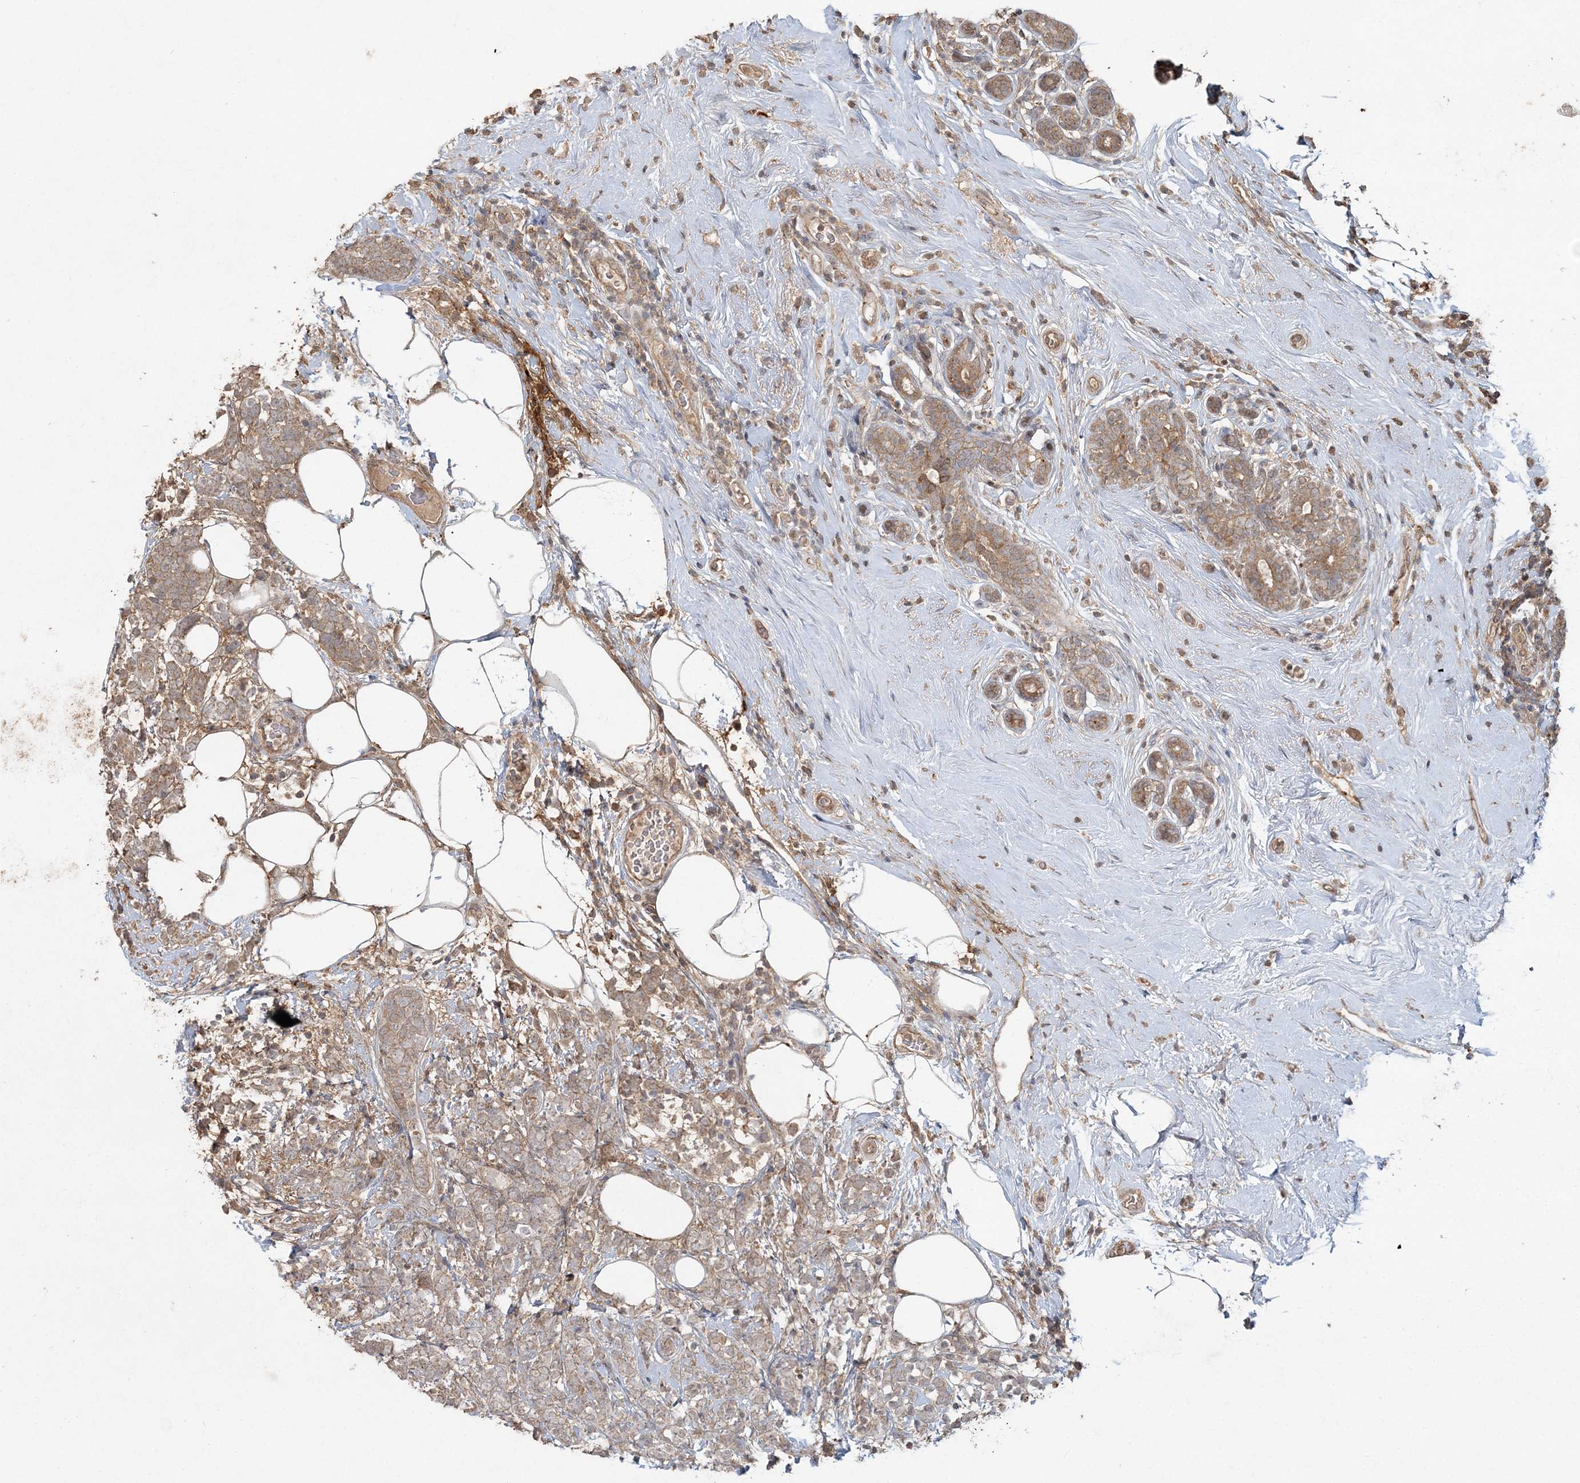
{"staining": {"intensity": "weak", "quantity": ">75%", "location": "cytoplasmic/membranous"}, "tissue": "breast cancer", "cell_type": "Tumor cells", "image_type": "cancer", "snomed": [{"axis": "morphology", "description": "Lobular carcinoma"}, {"axis": "topography", "description": "Breast"}], "caption": "Tumor cells display weak cytoplasmic/membranous staining in about >75% of cells in breast cancer. (Stains: DAB (3,3'-diaminobenzidine) in brown, nuclei in blue, Microscopy: brightfield microscopy at high magnification).", "gene": "SPRY1", "patient": {"sex": "female", "age": 58}}